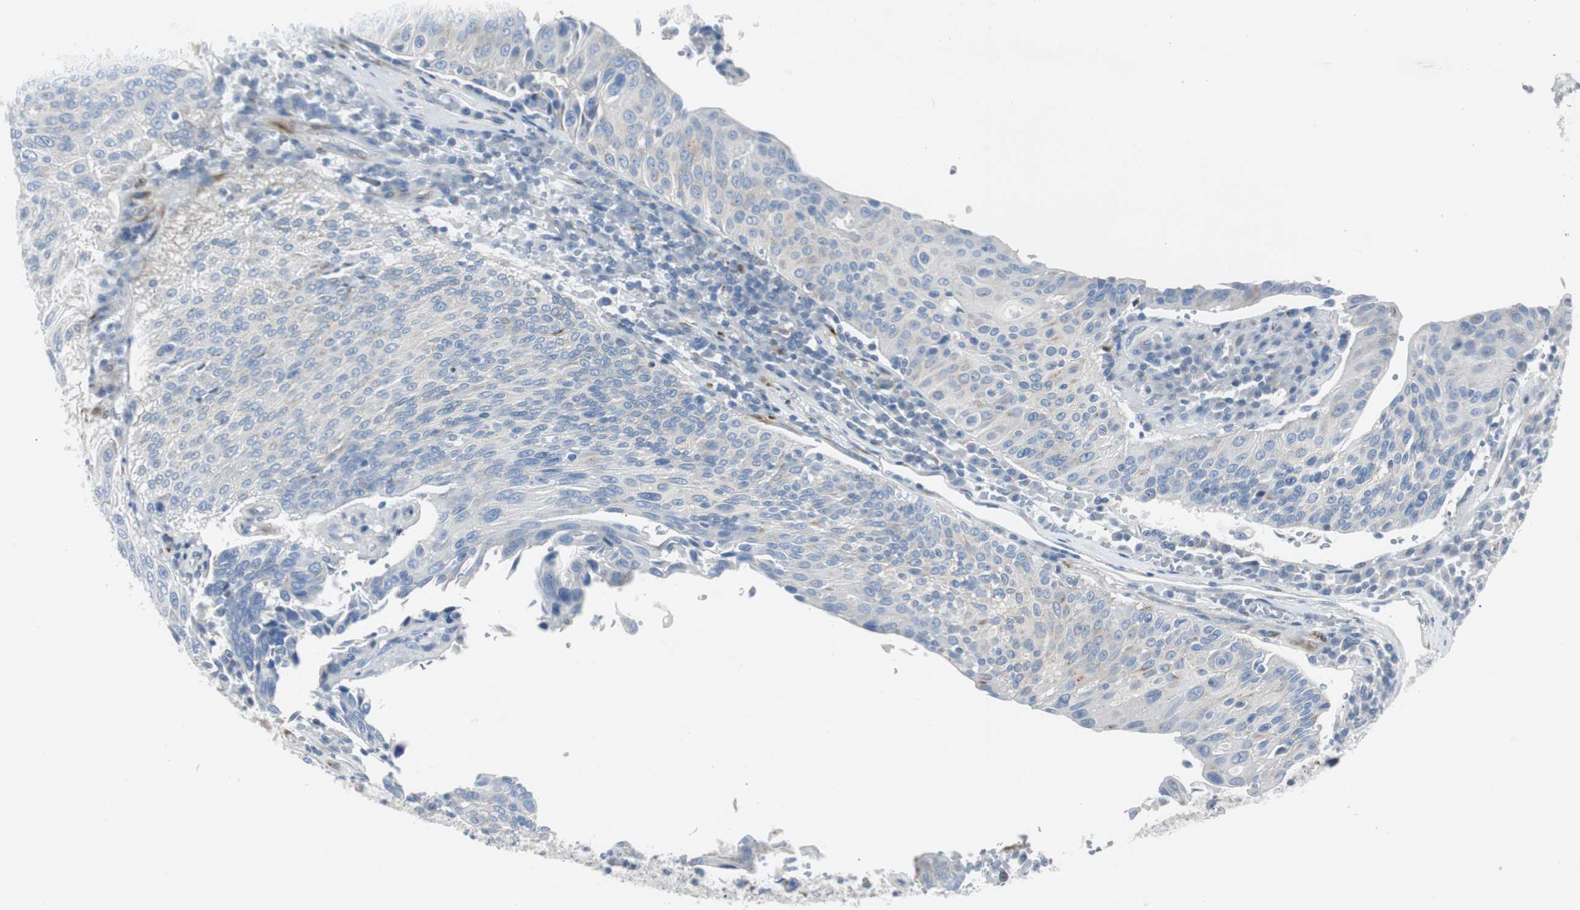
{"staining": {"intensity": "weak", "quantity": "25%-75%", "location": "cytoplasmic/membranous"}, "tissue": "urothelial cancer", "cell_type": "Tumor cells", "image_type": "cancer", "snomed": [{"axis": "morphology", "description": "Urothelial carcinoma, High grade"}, {"axis": "topography", "description": "Urinary bladder"}], "caption": "Immunohistochemical staining of human urothelial cancer reveals low levels of weak cytoplasmic/membranous protein expression in approximately 25%-75% of tumor cells. (brown staining indicates protein expression, while blue staining denotes nuclei).", "gene": "BBC3", "patient": {"sex": "male", "age": 66}}